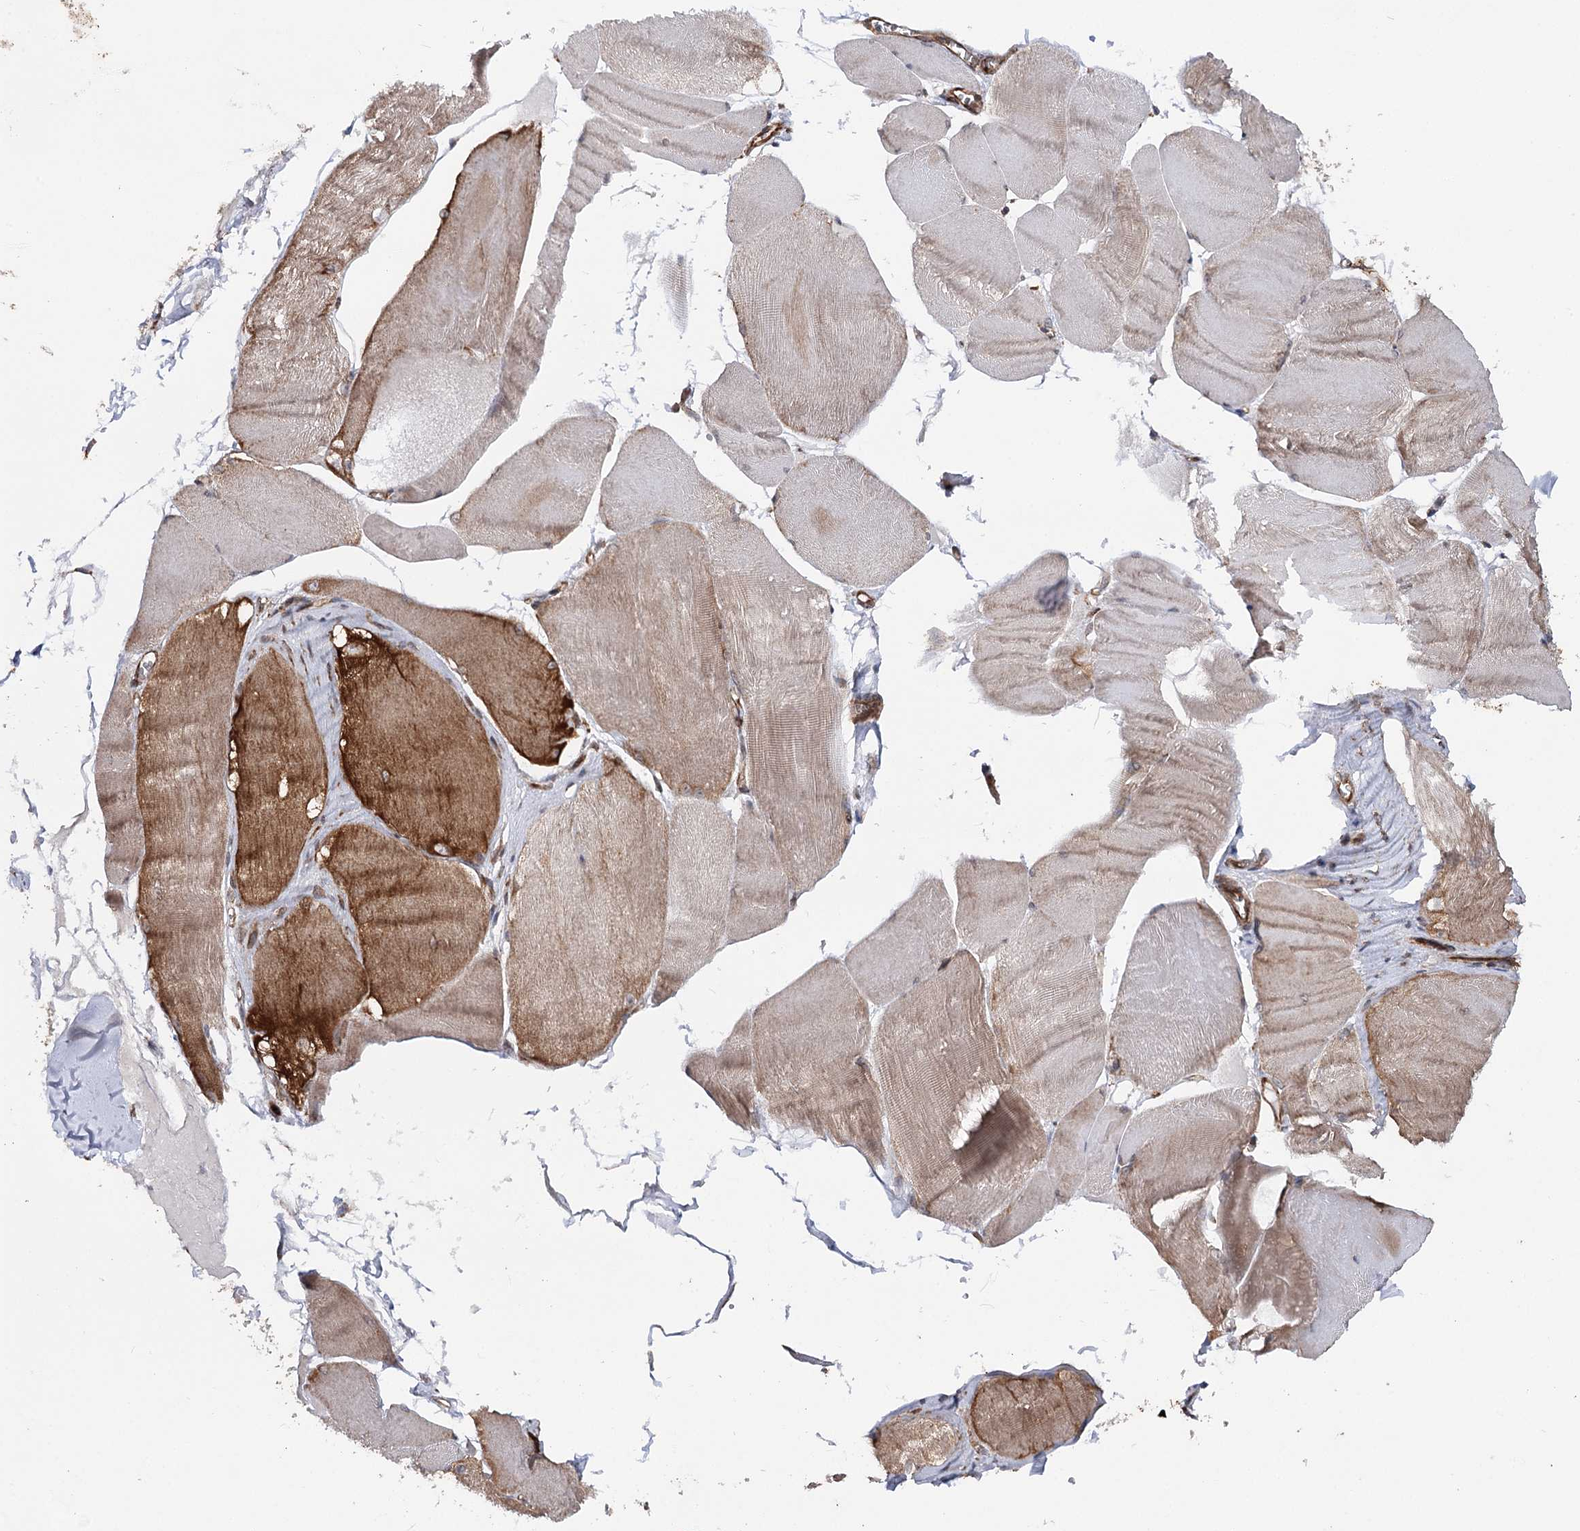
{"staining": {"intensity": "moderate", "quantity": "25%-75%", "location": "cytoplasmic/membranous"}, "tissue": "skeletal muscle", "cell_type": "Myocytes", "image_type": "normal", "snomed": [{"axis": "morphology", "description": "Normal tissue, NOS"}, {"axis": "morphology", "description": "Basal cell carcinoma"}, {"axis": "topography", "description": "Skeletal muscle"}], "caption": "Benign skeletal muscle was stained to show a protein in brown. There is medium levels of moderate cytoplasmic/membranous expression in about 25%-75% of myocytes.", "gene": "FGFR1OP2", "patient": {"sex": "female", "age": 64}}